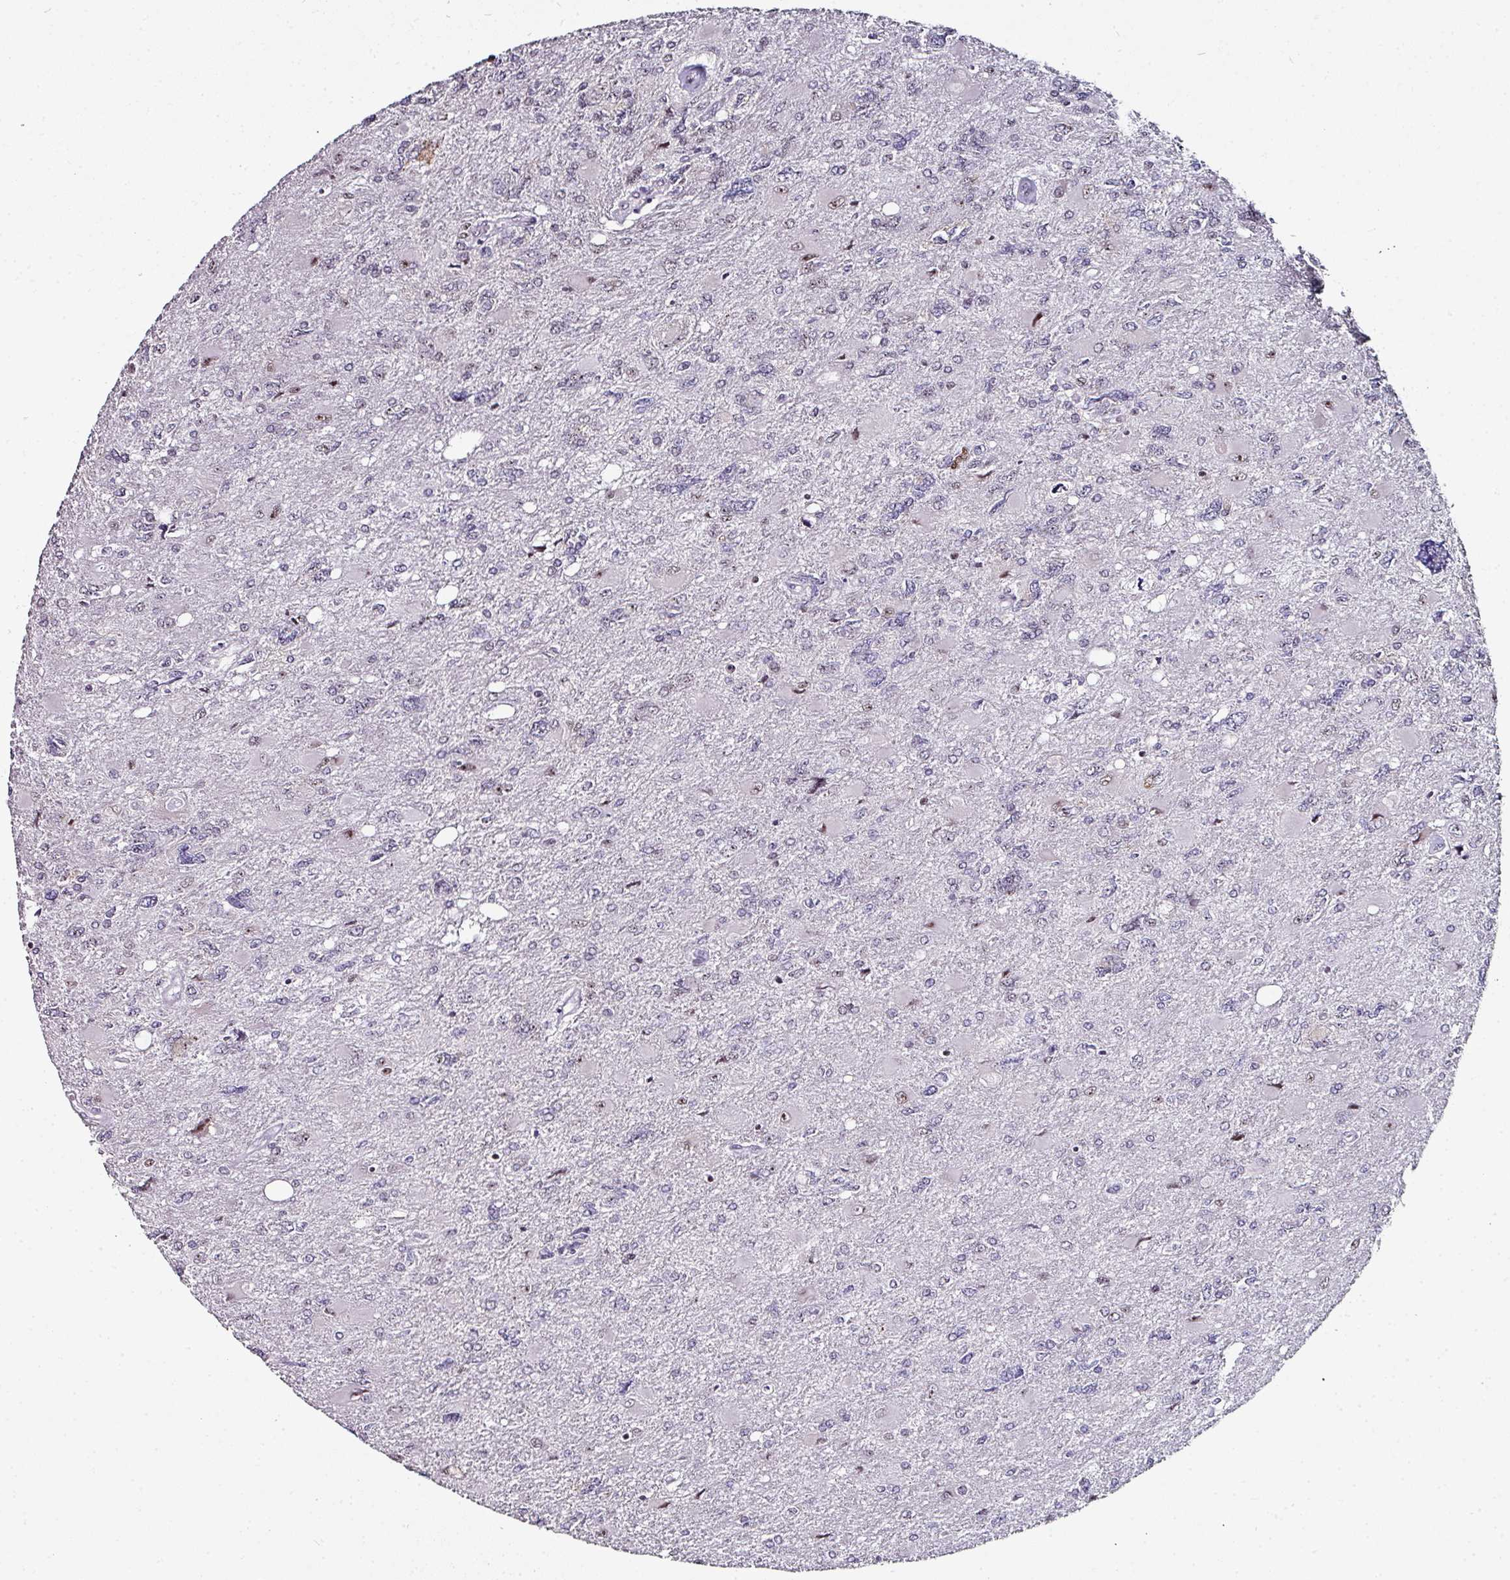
{"staining": {"intensity": "moderate", "quantity": ">75%", "location": "nuclear"}, "tissue": "glioma", "cell_type": "Tumor cells", "image_type": "cancer", "snomed": [{"axis": "morphology", "description": "Glioma, malignant, High grade"}, {"axis": "topography", "description": "Brain"}], "caption": "A medium amount of moderate nuclear positivity is seen in about >75% of tumor cells in glioma tissue.", "gene": "NACC2", "patient": {"sex": "male", "age": 67}}